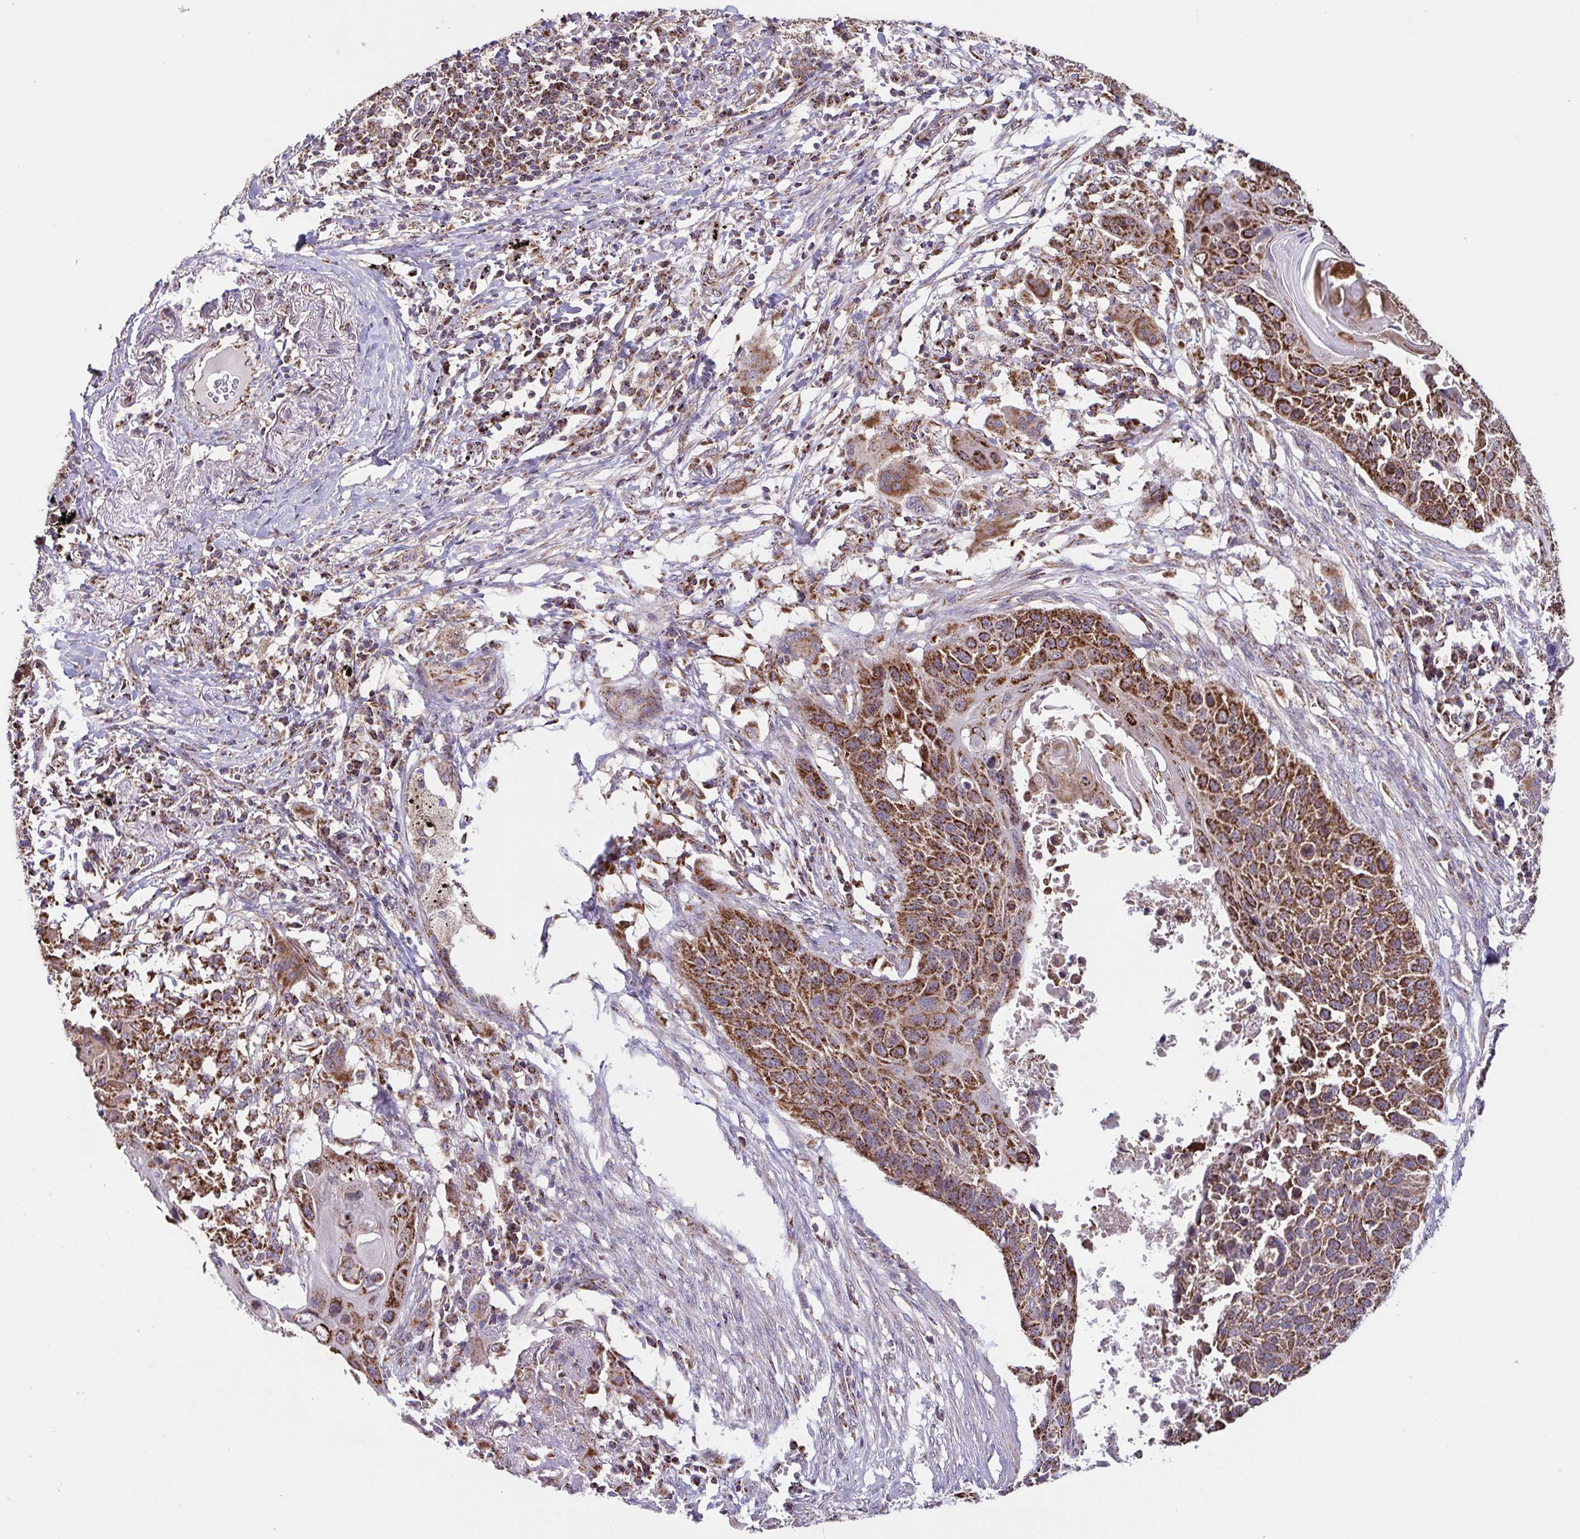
{"staining": {"intensity": "strong", "quantity": ">75%", "location": "cytoplasmic/membranous"}, "tissue": "lung cancer", "cell_type": "Tumor cells", "image_type": "cancer", "snomed": [{"axis": "morphology", "description": "Squamous cell carcinoma, NOS"}, {"axis": "topography", "description": "Lung"}], "caption": "There is high levels of strong cytoplasmic/membranous staining in tumor cells of squamous cell carcinoma (lung), as demonstrated by immunohistochemical staining (brown color).", "gene": "DIP2B", "patient": {"sex": "male", "age": 78}}